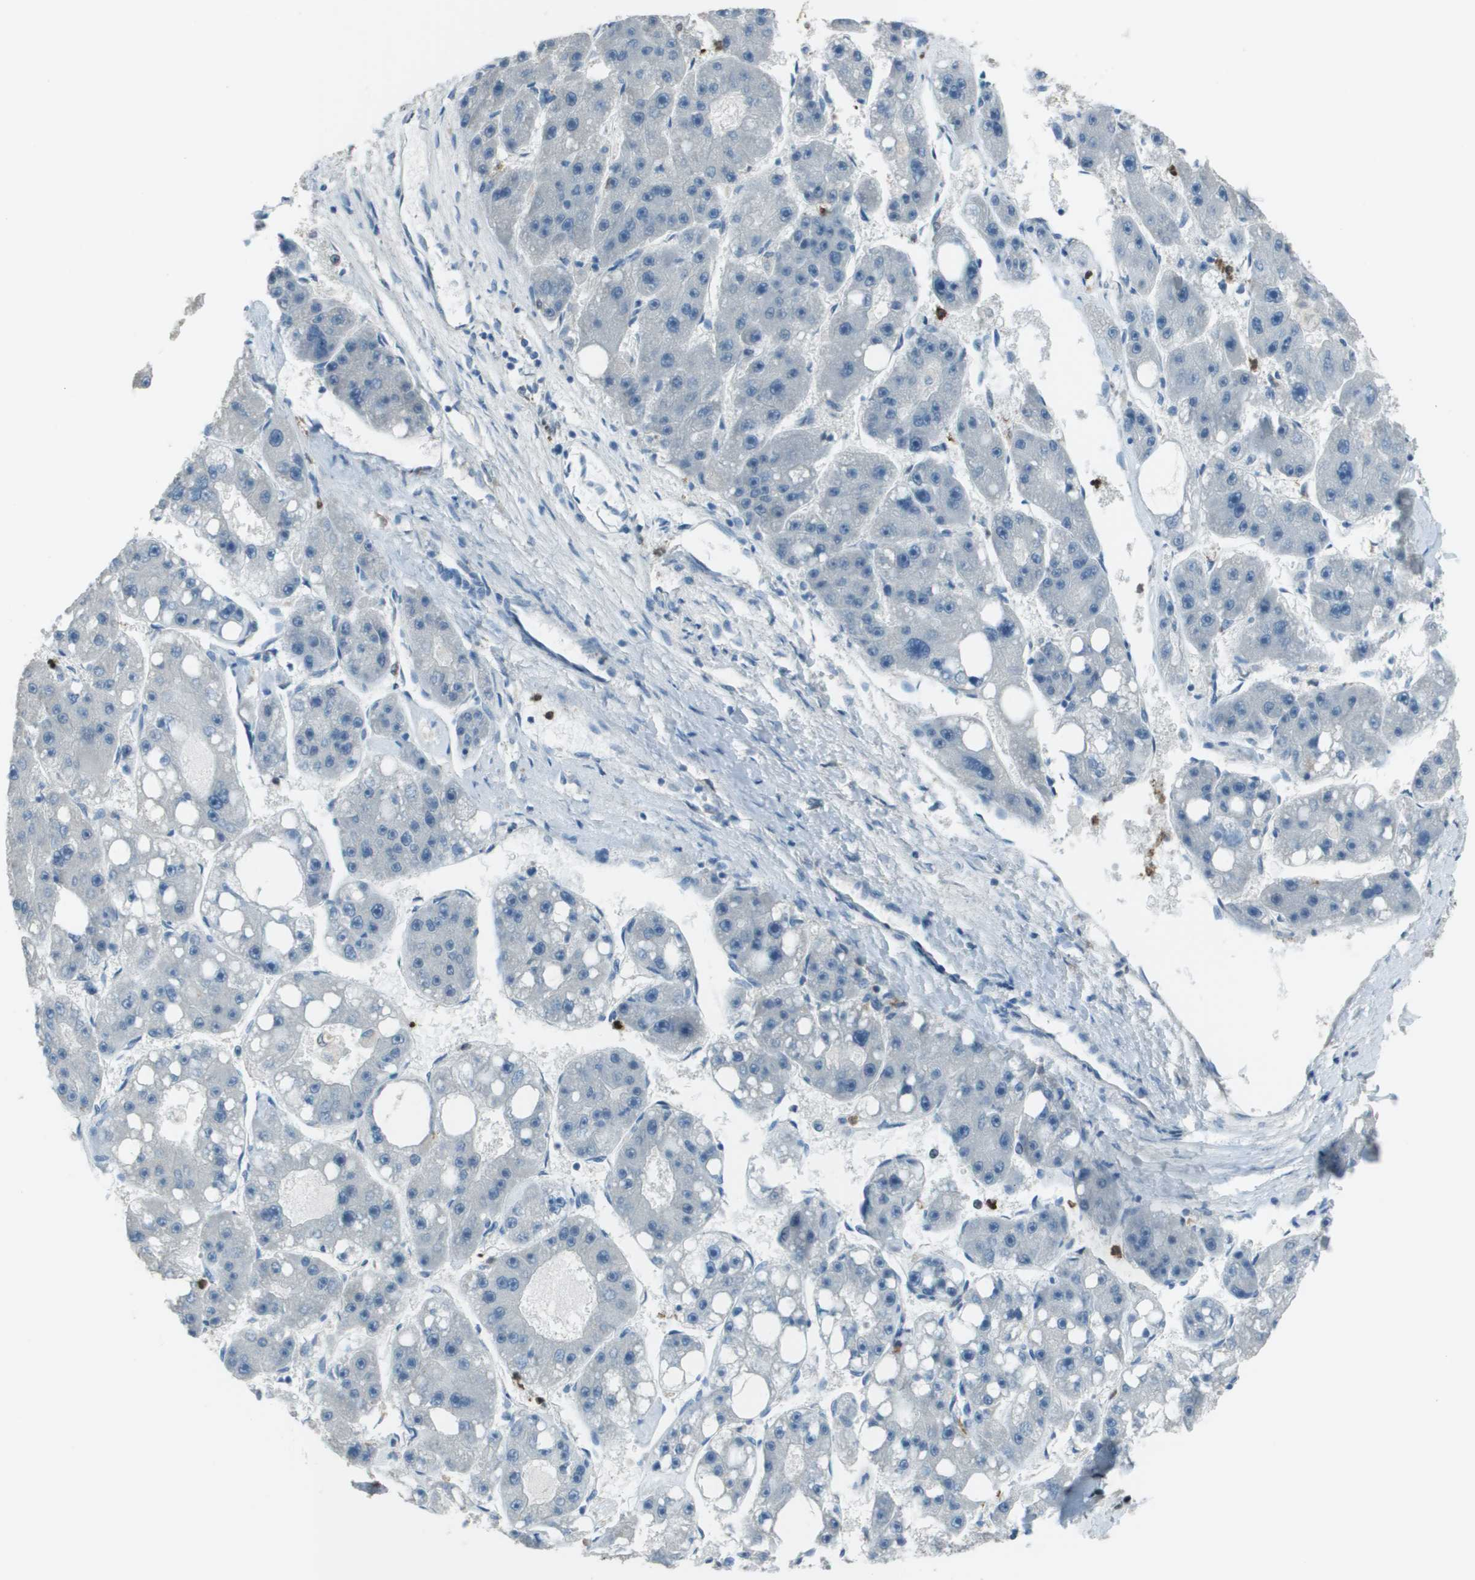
{"staining": {"intensity": "negative", "quantity": "none", "location": "none"}, "tissue": "liver cancer", "cell_type": "Tumor cells", "image_type": "cancer", "snomed": [{"axis": "morphology", "description": "Carcinoma, Hepatocellular, NOS"}, {"axis": "topography", "description": "Liver"}], "caption": "Liver cancer stained for a protein using immunohistochemistry (IHC) reveals no expression tumor cells.", "gene": "DEPDC1", "patient": {"sex": "female", "age": 61}}